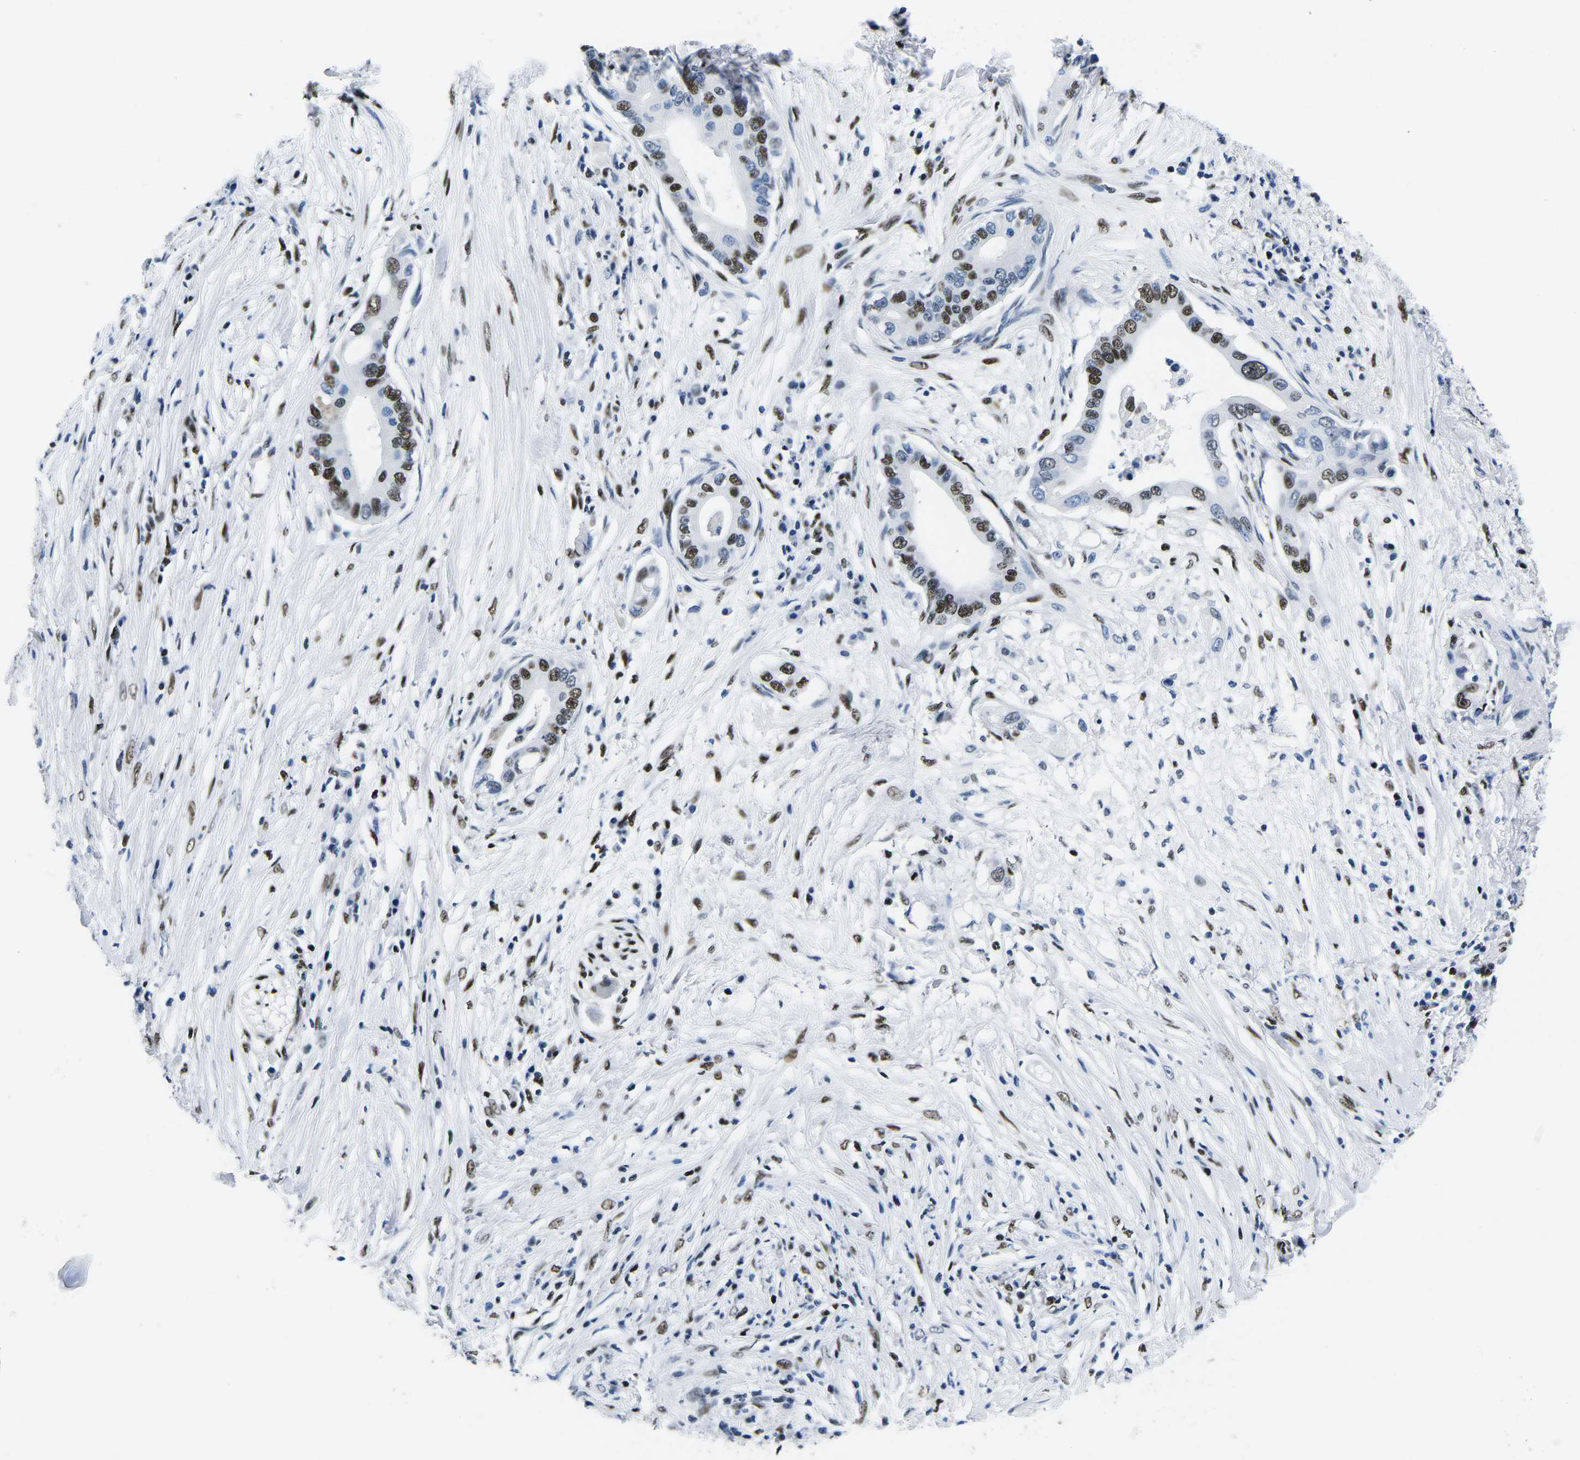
{"staining": {"intensity": "strong", "quantity": "25%-75%", "location": "nuclear"}, "tissue": "pancreatic cancer", "cell_type": "Tumor cells", "image_type": "cancer", "snomed": [{"axis": "morphology", "description": "Adenocarcinoma, NOS"}, {"axis": "topography", "description": "Pancreas"}], "caption": "Strong nuclear staining for a protein is present in about 25%-75% of tumor cells of pancreatic adenocarcinoma using IHC.", "gene": "ATF1", "patient": {"sex": "male", "age": 77}}